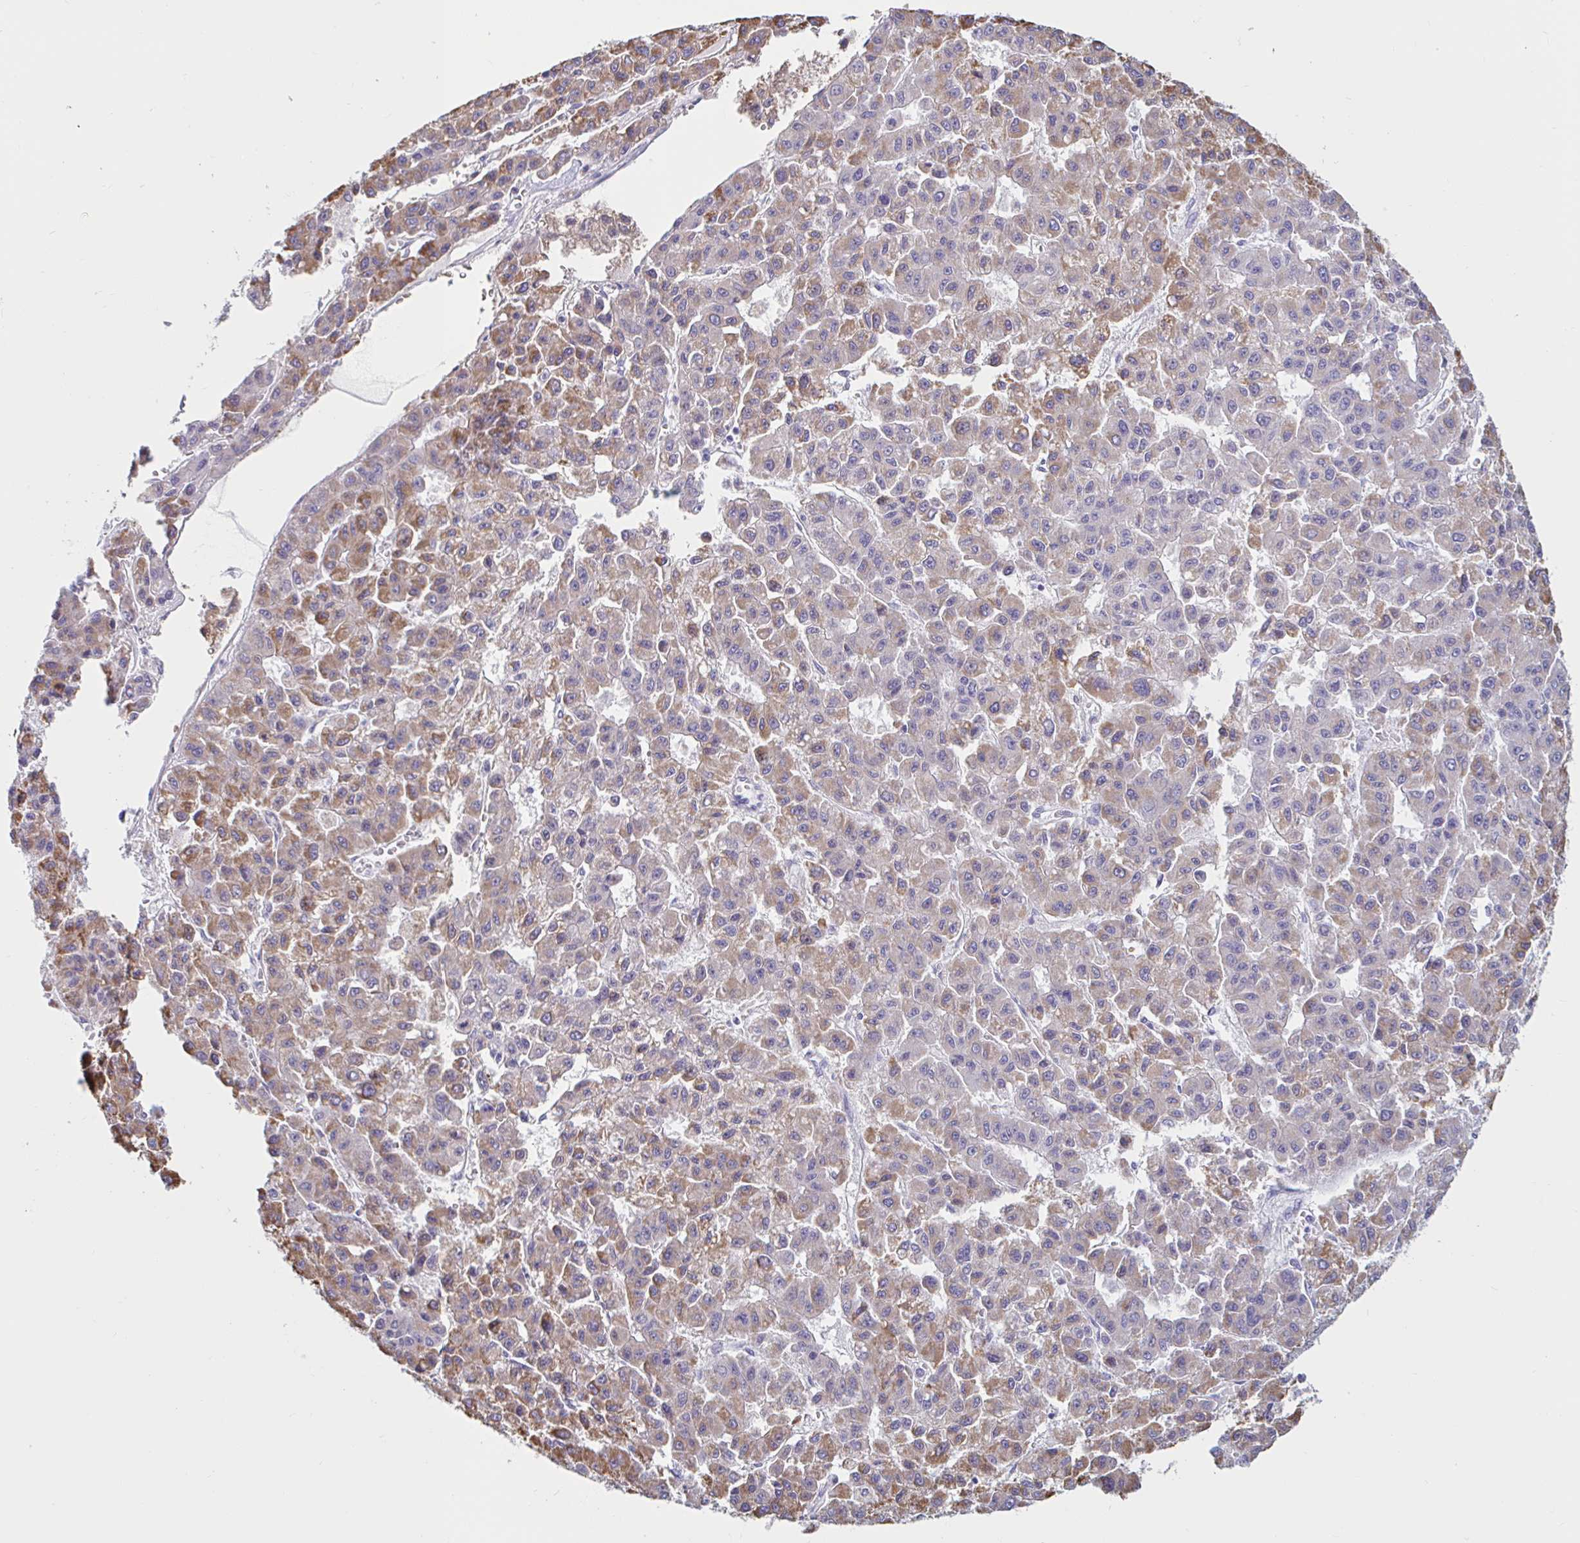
{"staining": {"intensity": "moderate", "quantity": "25%-75%", "location": "cytoplasmic/membranous"}, "tissue": "liver cancer", "cell_type": "Tumor cells", "image_type": "cancer", "snomed": [{"axis": "morphology", "description": "Carcinoma, Hepatocellular, NOS"}, {"axis": "topography", "description": "Liver"}], "caption": "Protein staining shows moderate cytoplasmic/membranous expression in about 25%-75% of tumor cells in liver cancer.", "gene": "NBPF3", "patient": {"sex": "male", "age": 70}}